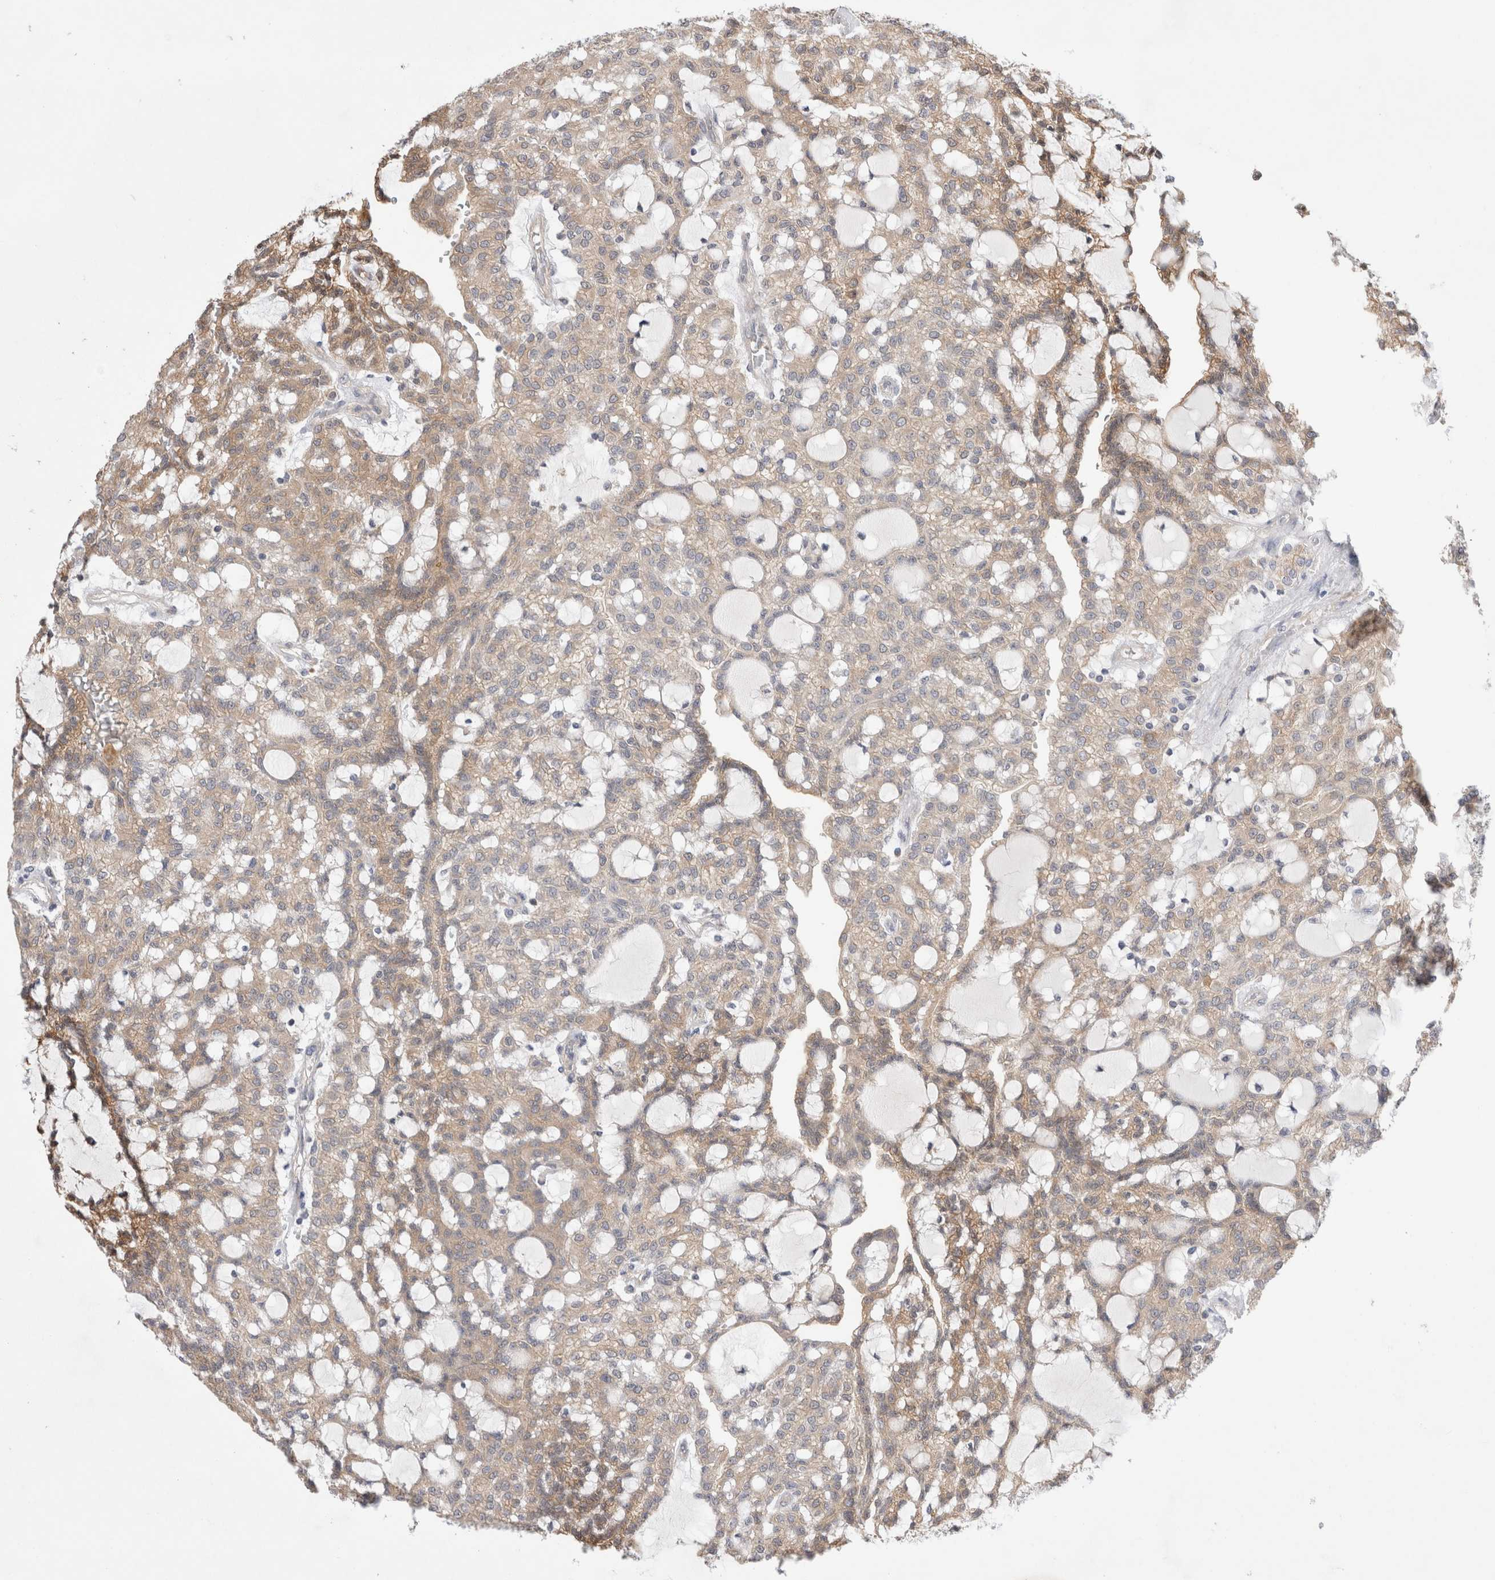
{"staining": {"intensity": "weak", "quantity": ">75%", "location": "cytoplasmic/membranous"}, "tissue": "renal cancer", "cell_type": "Tumor cells", "image_type": "cancer", "snomed": [{"axis": "morphology", "description": "Adenocarcinoma, NOS"}, {"axis": "topography", "description": "Kidney"}], "caption": "Protein analysis of renal adenocarcinoma tissue shows weak cytoplasmic/membranous positivity in about >75% of tumor cells. (Brightfield microscopy of DAB IHC at high magnification).", "gene": "IFT74", "patient": {"sex": "male", "age": 63}}